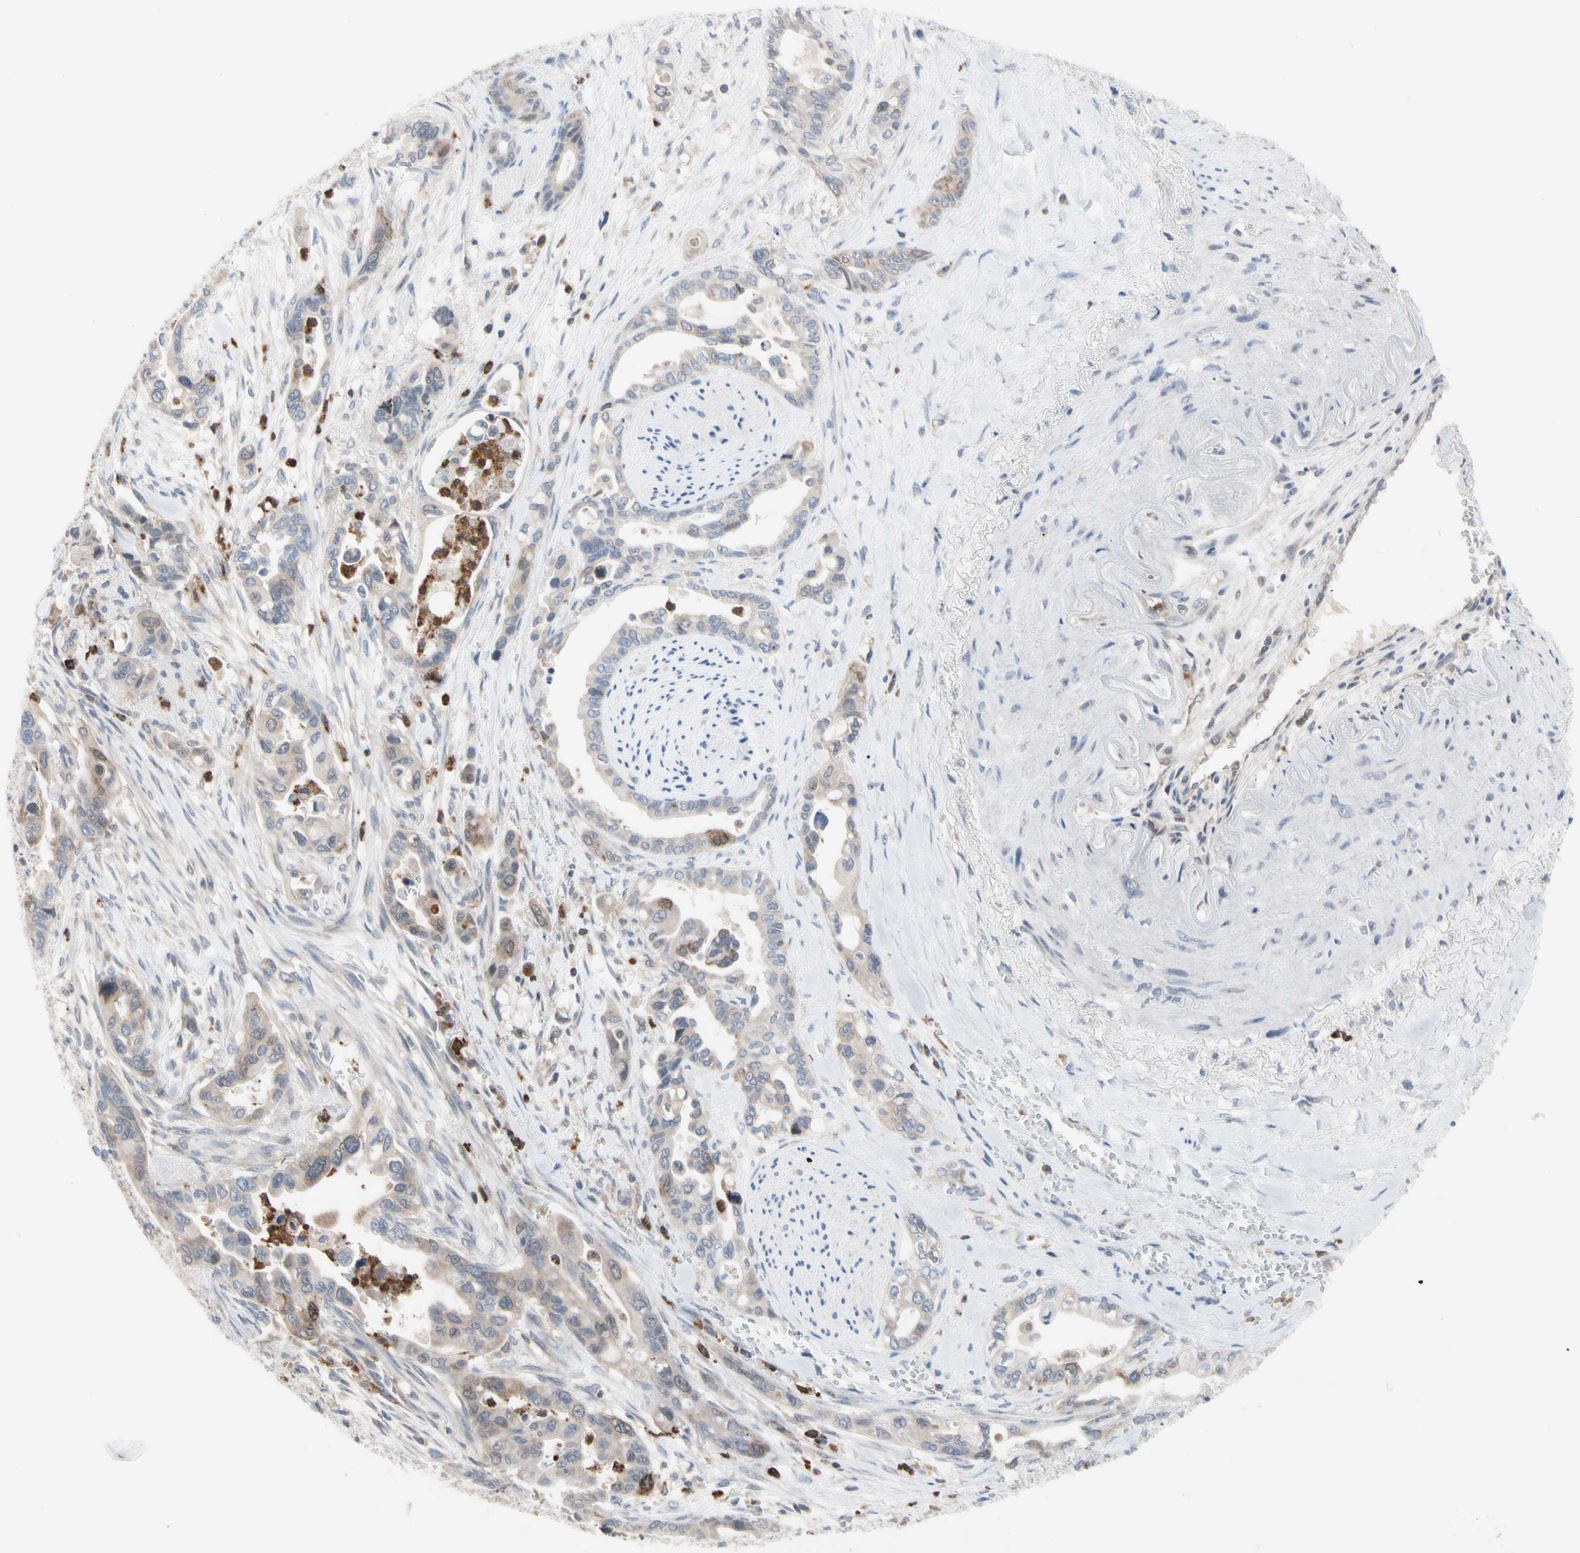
{"staining": {"intensity": "weak", "quantity": "25%-75%", "location": "cytoplasmic/membranous"}, "tissue": "pancreatic cancer", "cell_type": "Tumor cells", "image_type": "cancer", "snomed": [{"axis": "morphology", "description": "Adenocarcinoma, NOS"}, {"axis": "topography", "description": "Pancreas"}], "caption": "Weak cytoplasmic/membranous expression is appreciated in about 25%-75% of tumor cells in adenocarcinoma (pancreatic).", "gene": "MCL1", "patient": {"sex": "male", "age": 70}}